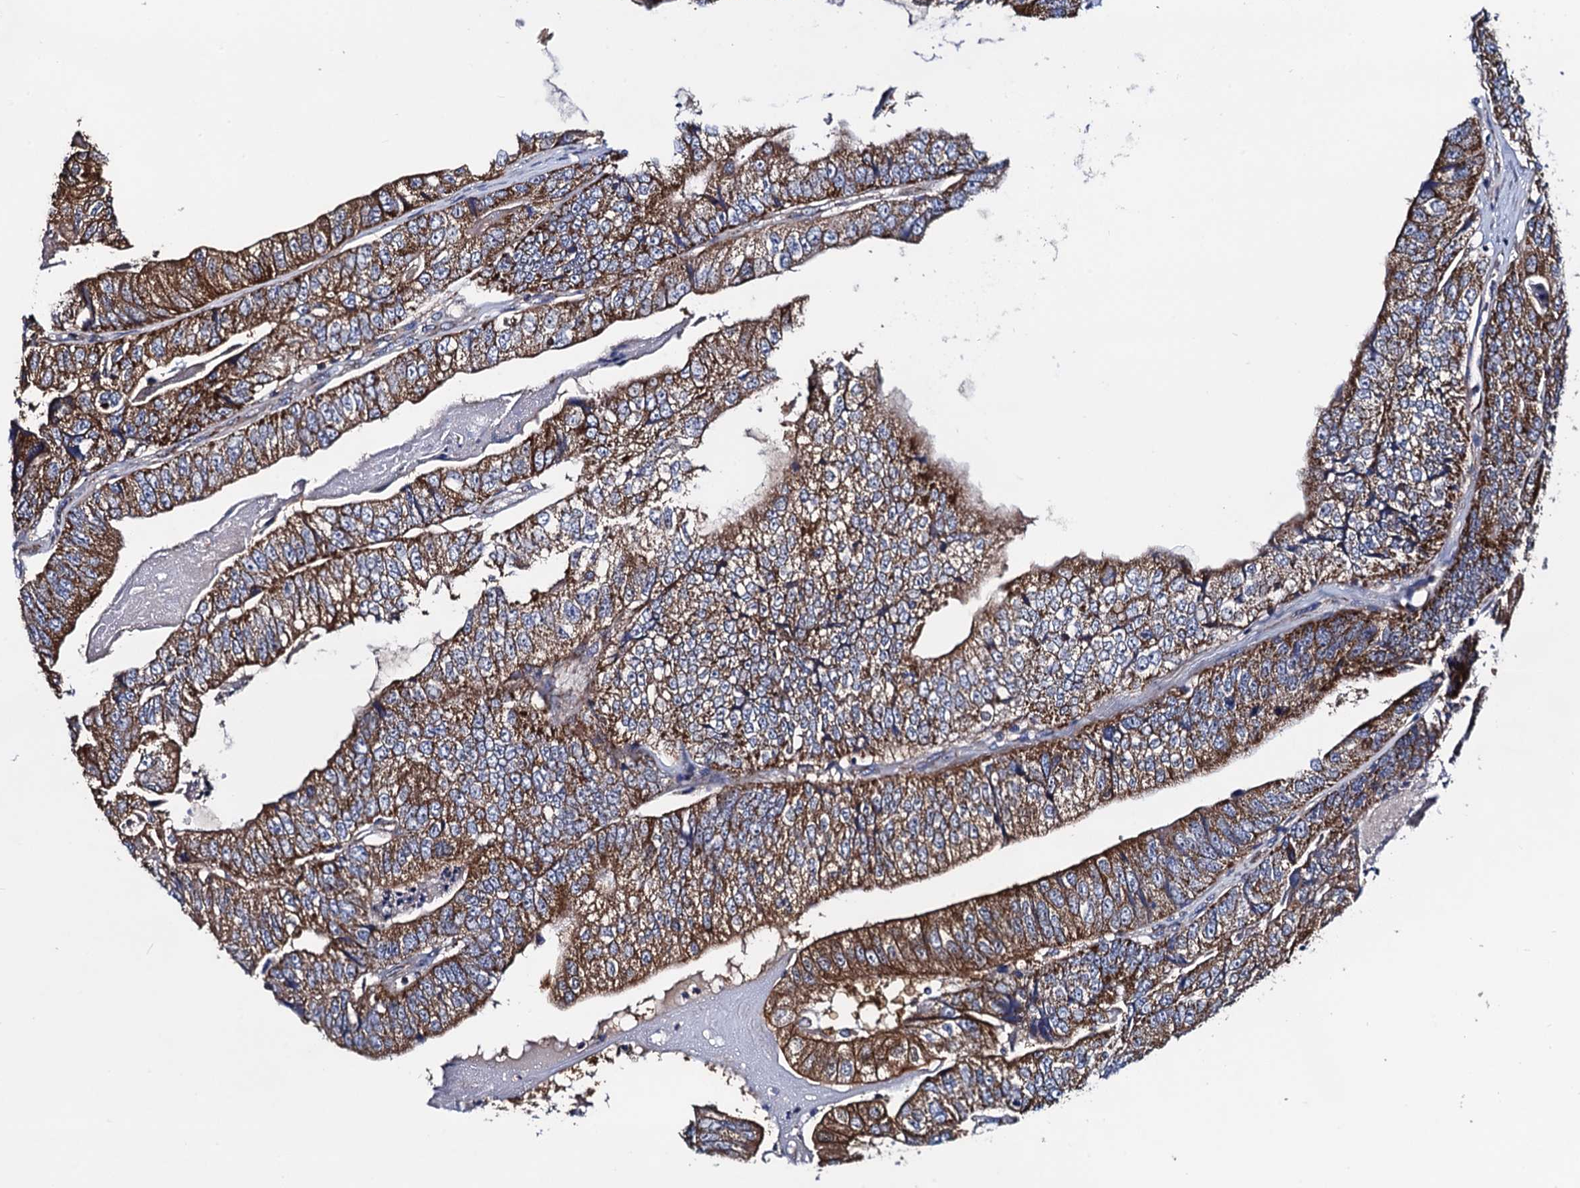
{"staining": {"intensity": "moderate", "quantity": ">75%", "location": "cytoplasmic/membranous"}, "tissue": "colorectal cancer", "cell_type": "Tumor cells", "image_type": "cancer", "snomed": [{"axis": "morphology", "description": "Adenocarcinoma, NOS"}, {"axis": "topography", "description": "Colon"}], "caption": "The histopathology image exhibits immunohistochemical staining of colorectal cancer. There is moderate cytoplasmic/membranous expression is present in about >75% of tumor cells.", "gene": "PTCD3", "patient": {"sex": "female", "age": 67}}